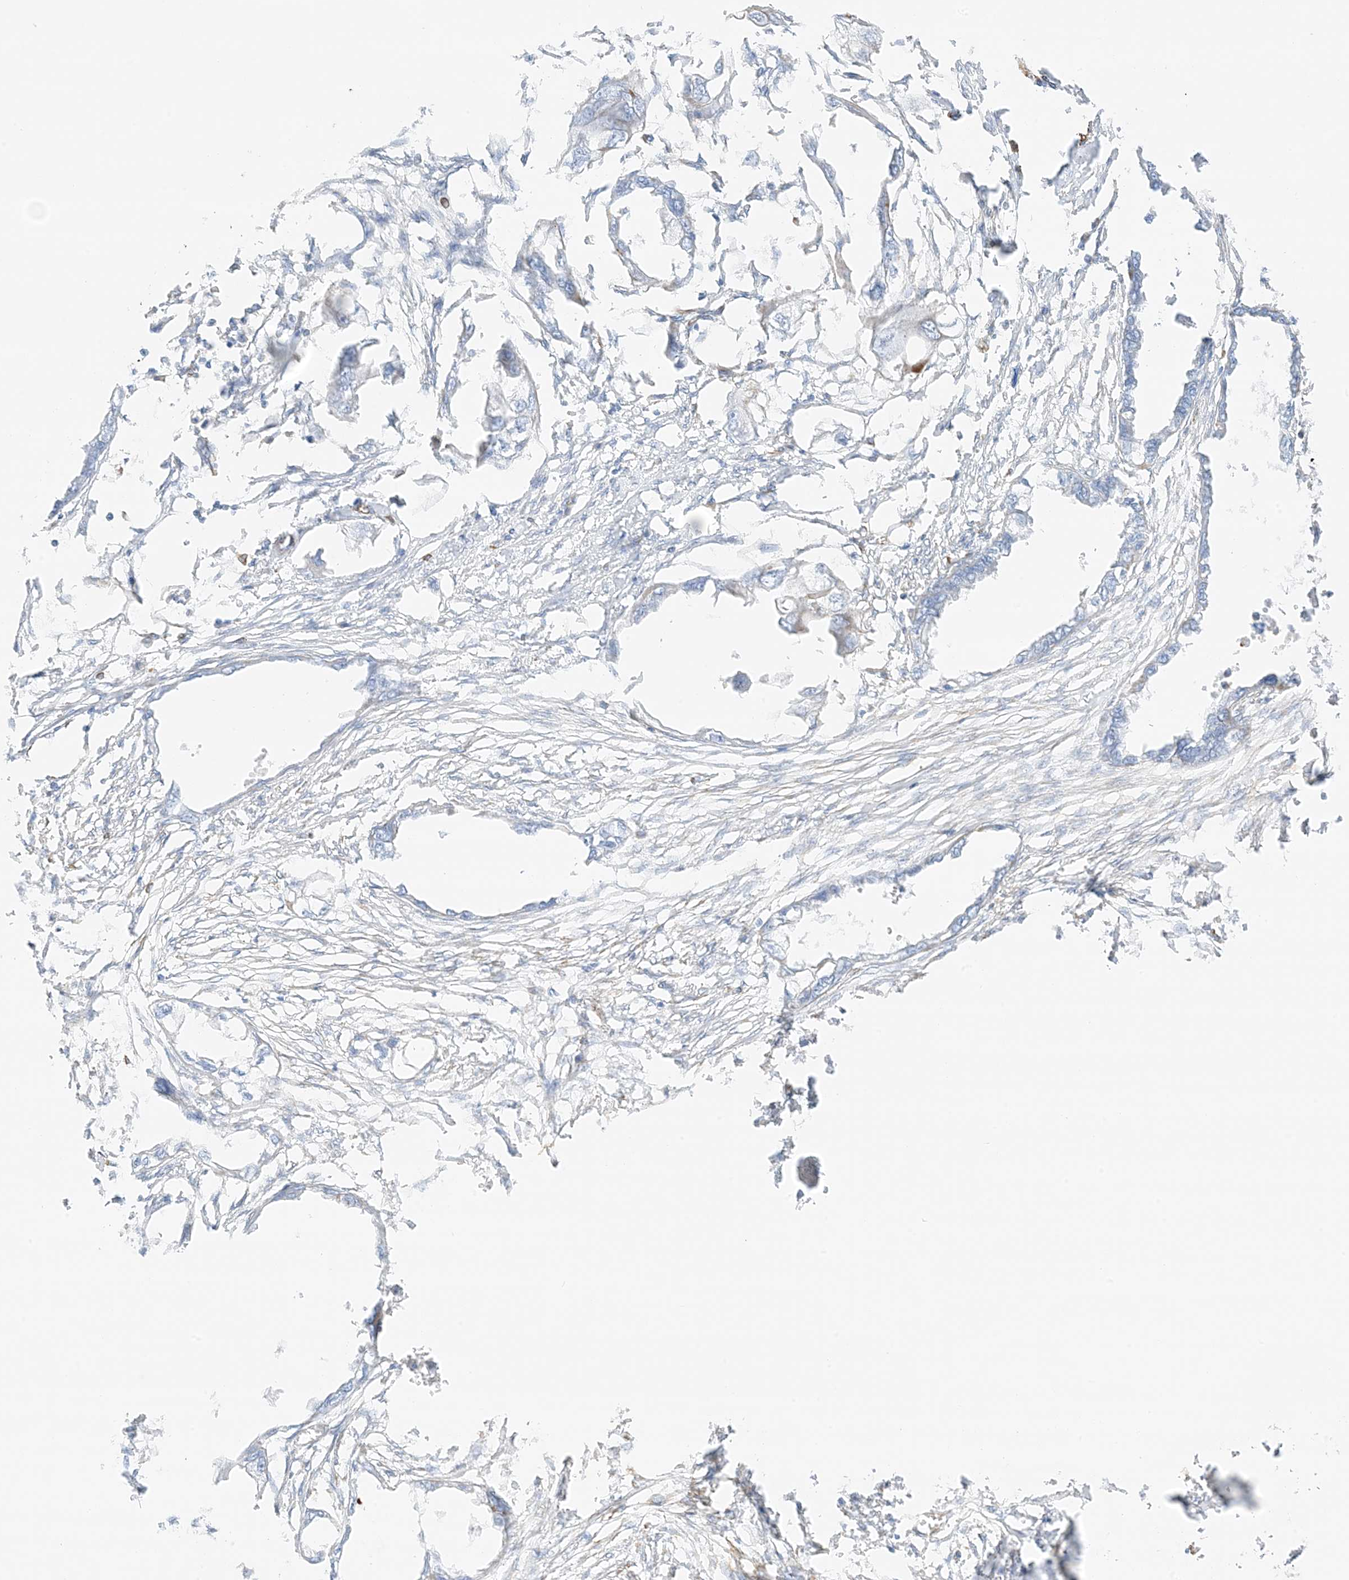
{"staining": {"intensity": "negative", "quantity": "none", "location": "none"}, "tissue": "endometrial cancer", "cell_type": "Tumor cells", "image_type": "cancer", "snomed": [{"axis": "morphology", "description": "Adenocarcinoma, NOS"}, {"axis": "morphology", "description": "Adenocarcinoma, metastatic, NOS"}, {"axis": "topography", "description": "Adipose tissue"}, {"axis": "topography", "description": "Endometrium"}], "caption": "This is an immunohistochemistry (IHC) micrograph of human endometrial metastatic adenocarcinoma. There is no expression in tumor cells.", "gene": "PID1", "patient": {"sex": "female", "age": 67}}